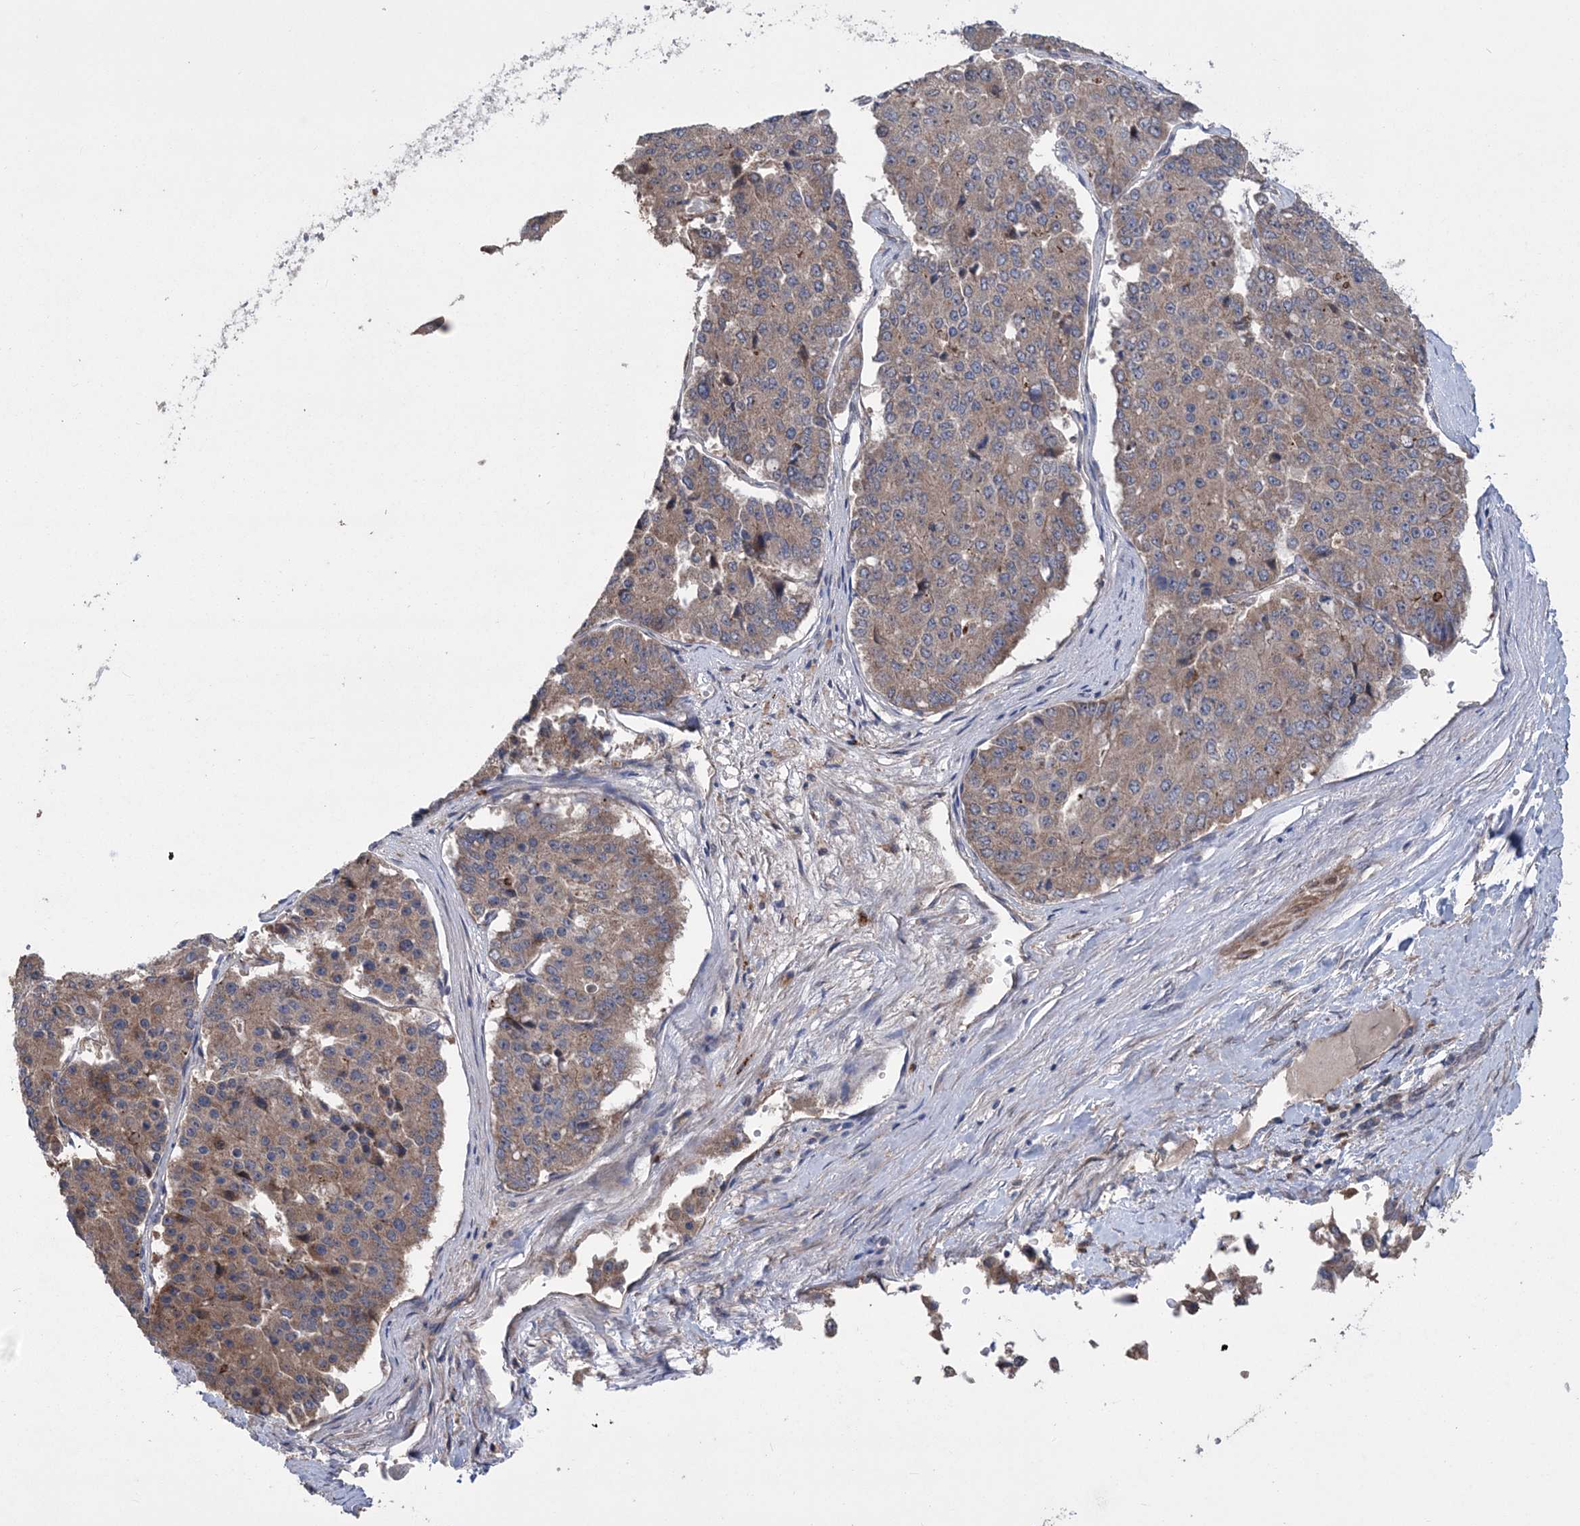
{"staining": {"intensity": "moderate", "quantity": "<25%", "location": "cytoplasmic/membranous"}, "tissue": "pancreatic cancer", "cell_type": "Tumor cells", "image_type": "cancer", "snomed": [{"axis": "morphology", "description": "Adenocarcinoma, NOS"}, {"axis": "topography", "description": "Pancreas"}], "caption": "Pancreatic cancer stained with a brown dye exhibits moderate cytoplasmic/membranous positive expression in approximately <25% of tumor cells.", "gene": "MTRF1L", "patient": {"sex": "male", "age": 50}}